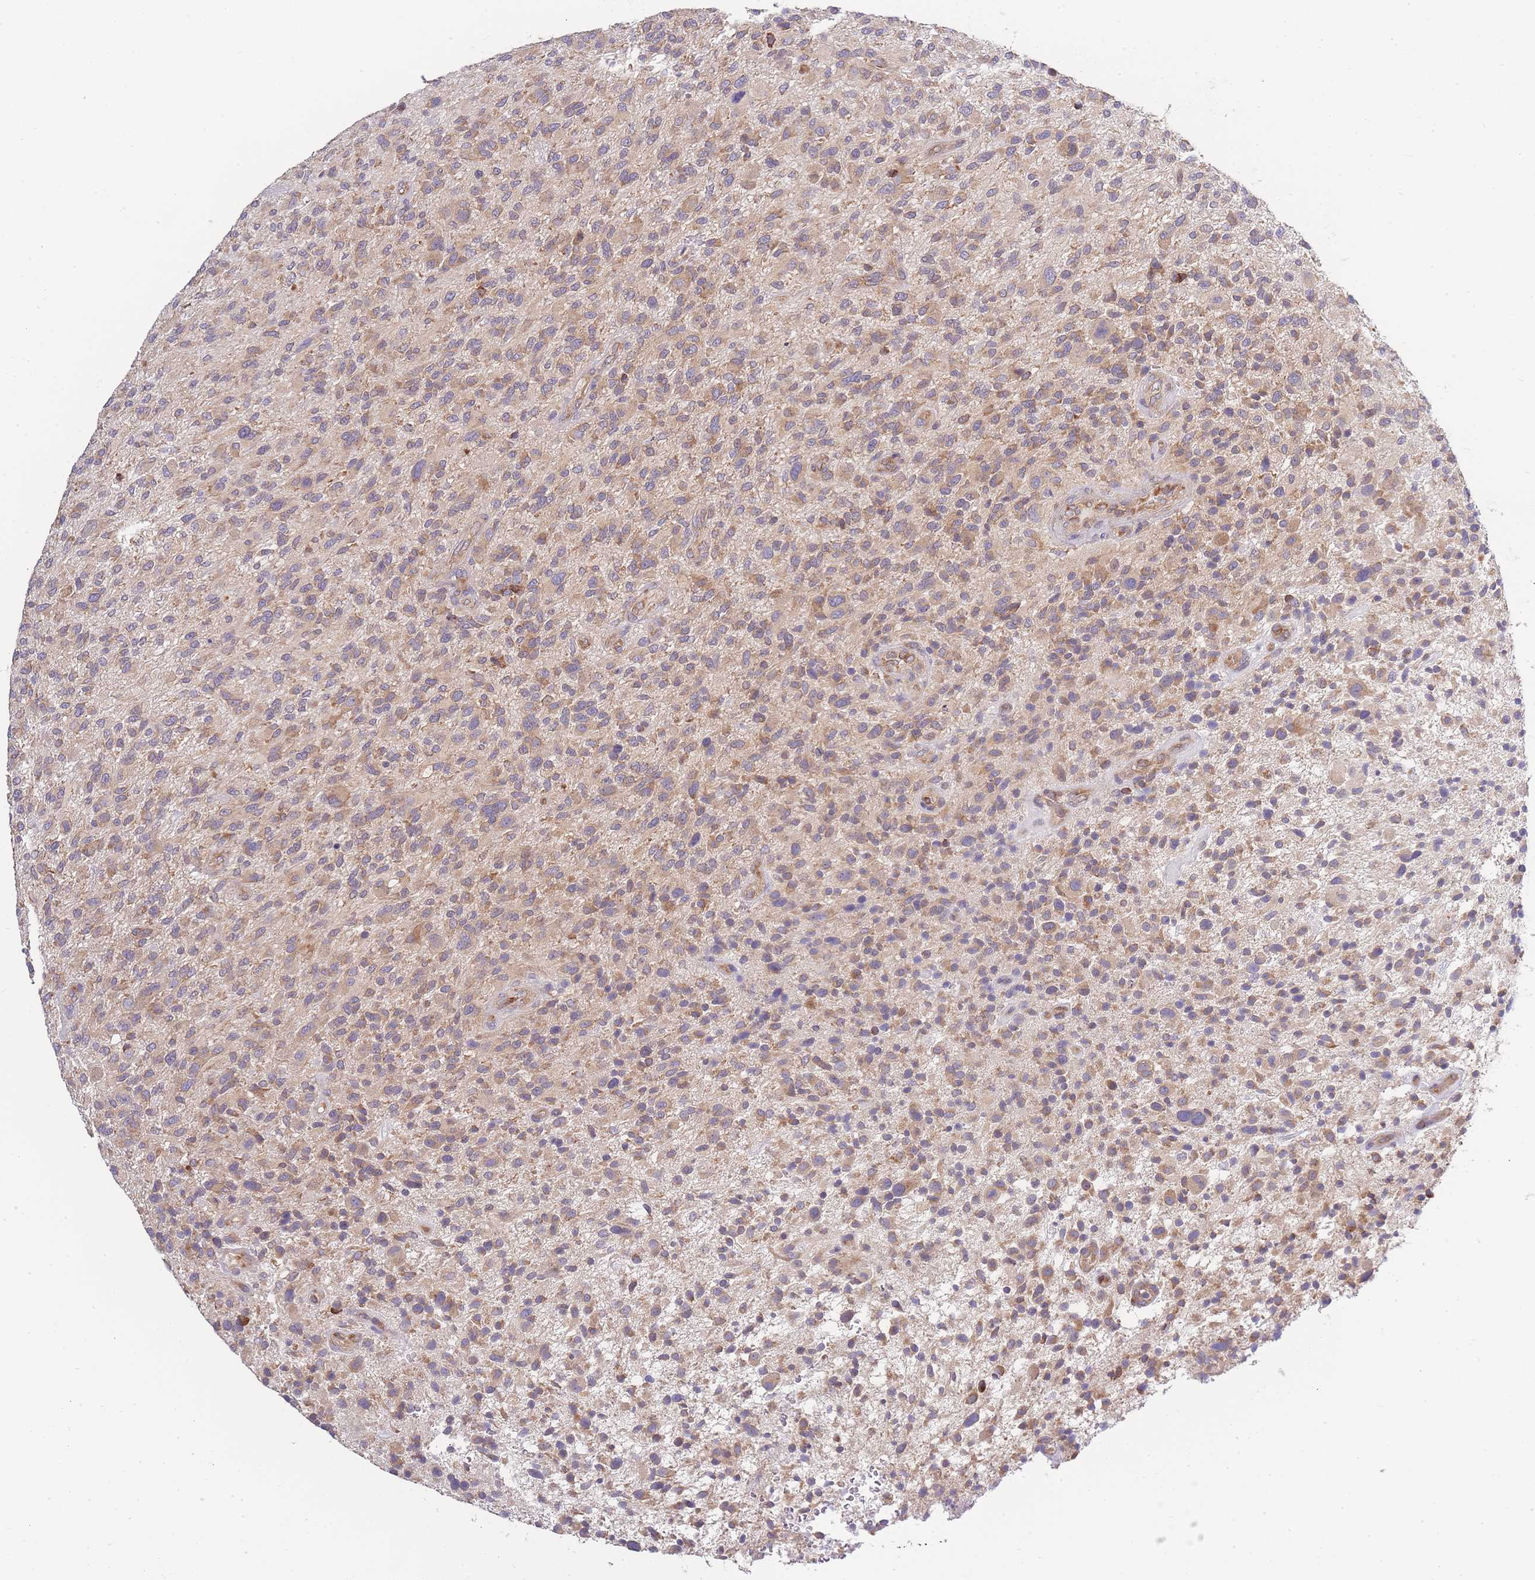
{"staining": {"intensity": "moderate", "quantity": ">75%", "location": "cytoplasmic/membranous"}, "tissue": "glioma", "cell_type": "Tumor cells", "image_type": "cancer", "snomed": [{"axis": "morphology", "description": "Glioma, malignant, High grade"}, {"axis": "topography", "description": "Brain"}], "caption": "Protein expression analysis of human glioma reveals moderate cytoplasmic/membranous positivity in approximately >75% of tumor cells.", "gene": "BEX1", "patient": {"sex": "male", "age": 47}}